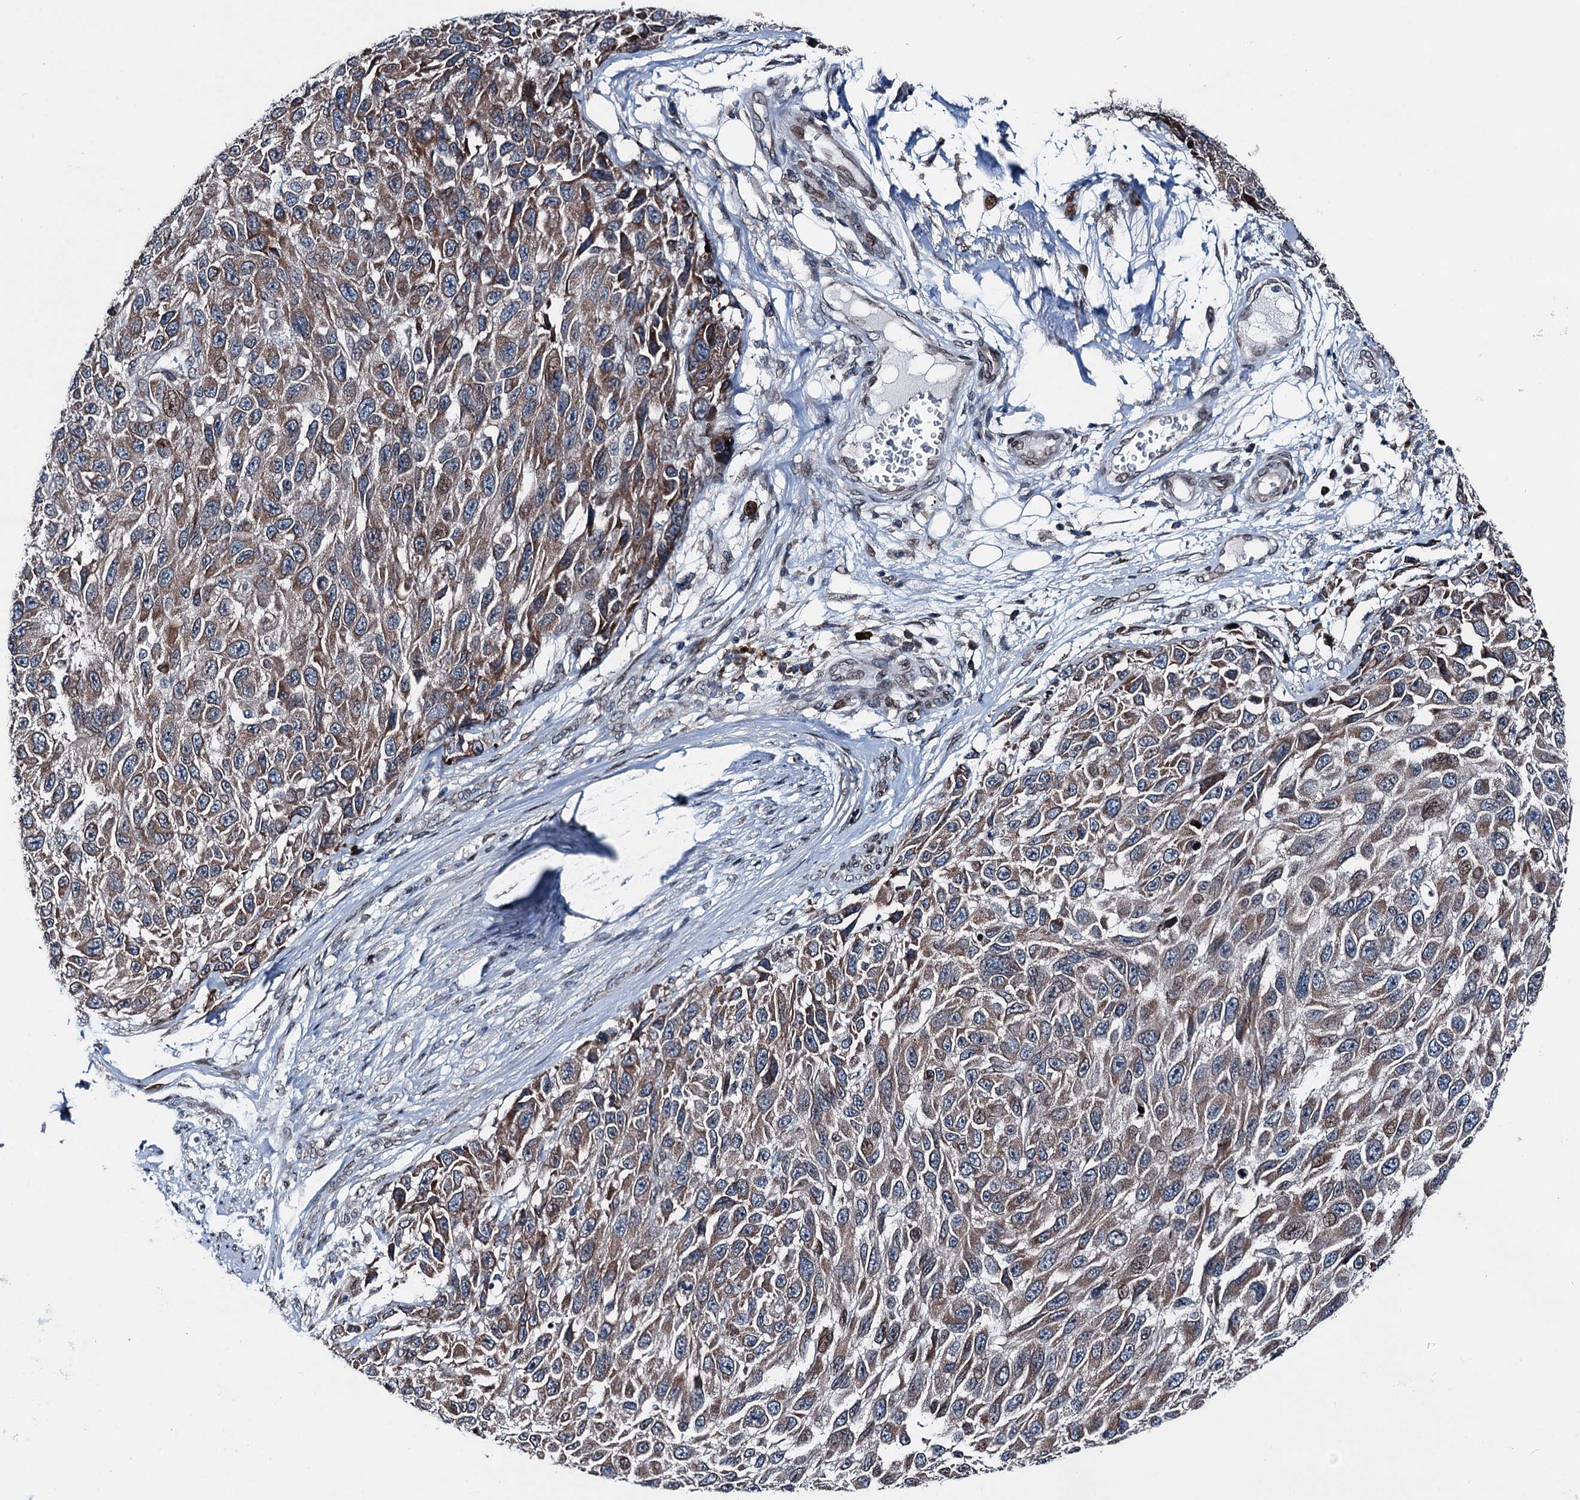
{"staining": {"intensity": "moderate", "quantity": ">75%", "location": "cytoplasmic/membranous"}, "tissue": "melanoma", "cell_type": "Tumor cells", "image_type": "cancer", "snomed": [{"axis": "morphology", "description": "Normal tissue, NOS"}, {"axis": "morphology", "description": "Malignant melanoma, NOS"}, {"axis": "topography", "description": "Skin"}], "caption": "The image displays staining of malignant melanoma, revealing moderate cytoplasmic/membranous protein staining (brown color) within tumor cells. (DAB (3,3'-diaminobenzidine) = brown stain, brightfield microscopy at high magnification).", "gene": "MRPL14", "patient": {"sex": "female", "age": 96}}